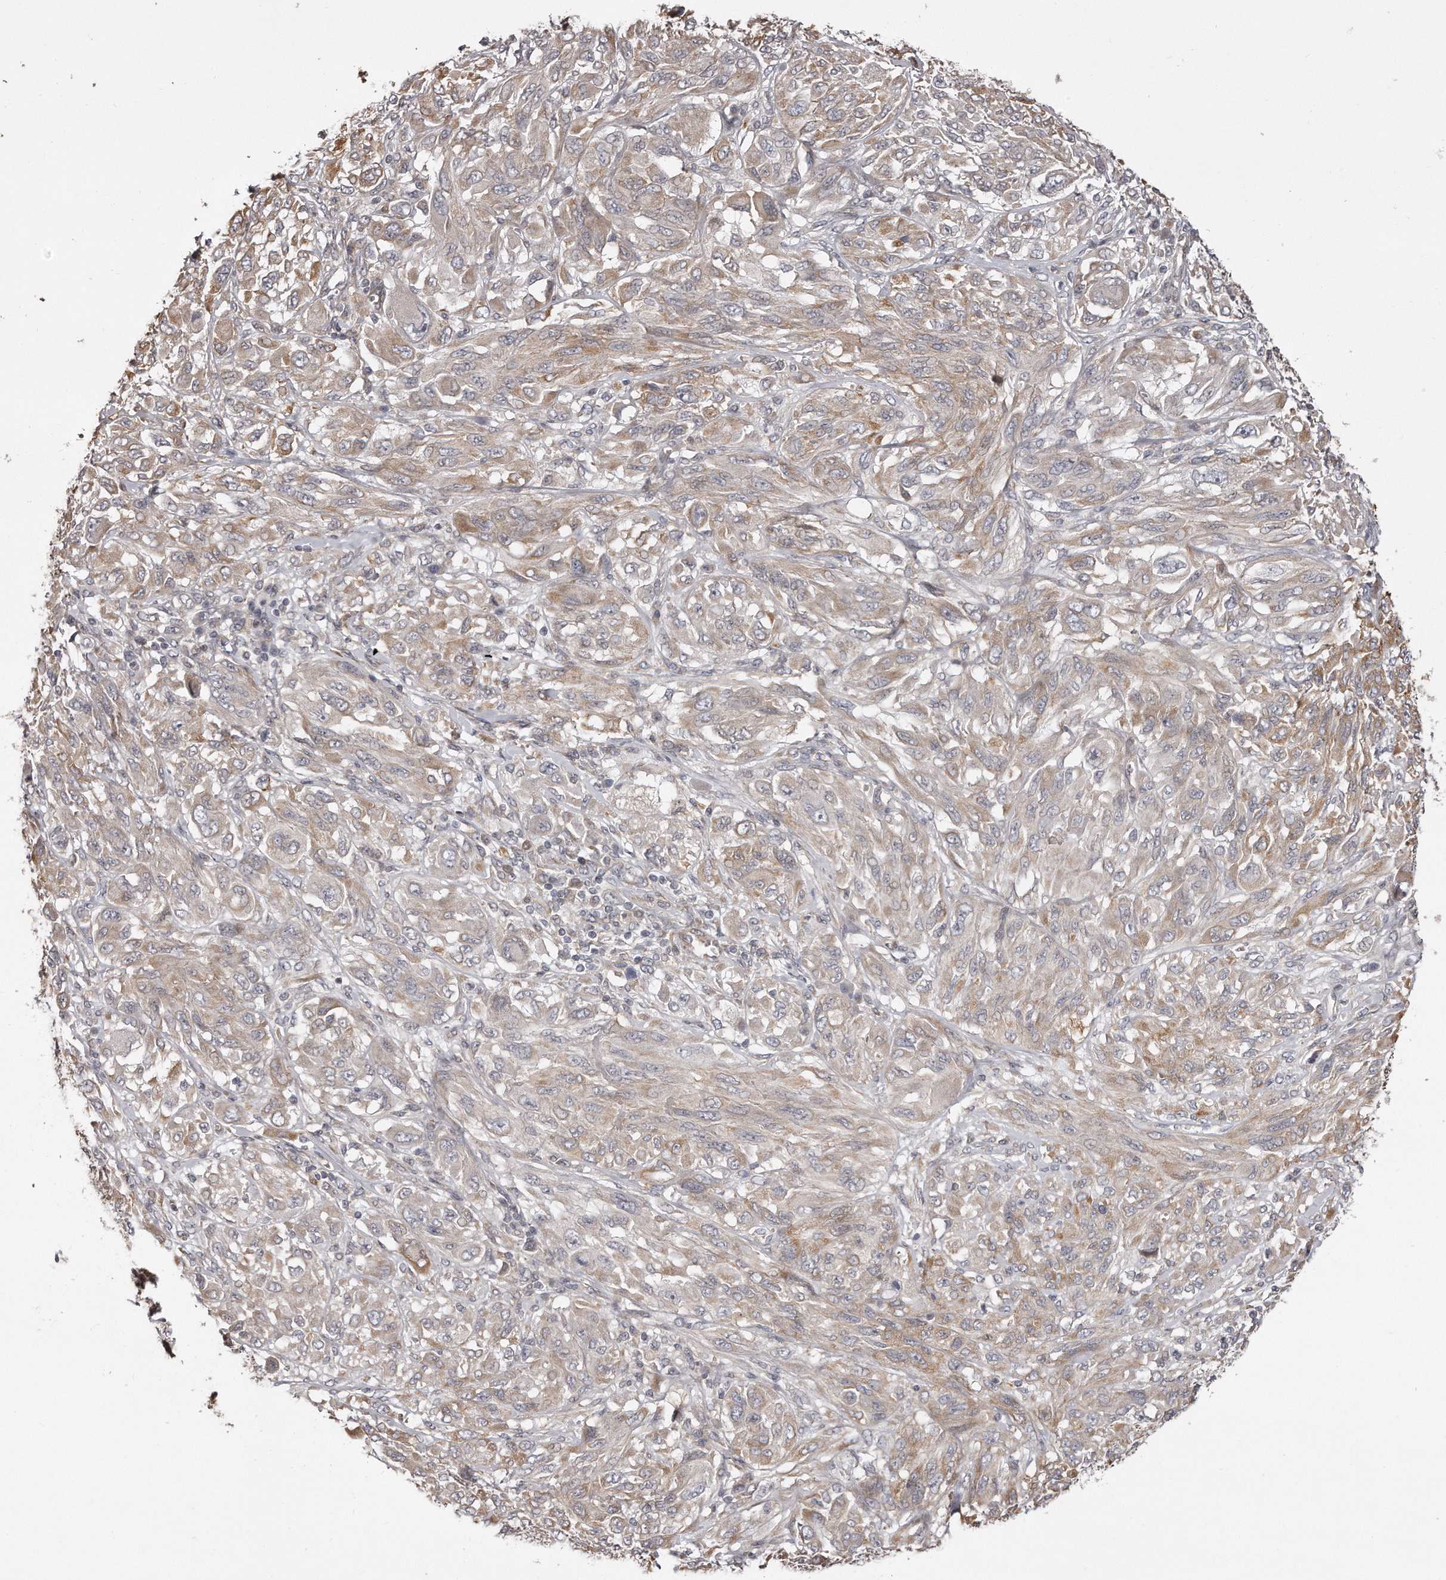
{"staining": {"intensity": "weak", "quantity": ">75%", "location": "cytoplasmic/membranous"}, "tissue": "melanoma", "cell_type": "Tumor cells", "image_type": "cancer", "snomed": [{"axis": "morphology", "description": "Malignant melanoma, NOS"}, {"axis": "topography", "description": "Skin"}], "caption": "Immunohistochemistry (IHC) micrograph of neoplastic tissue: melanoma stained using IHC displays low levels of weak protein expression localized specifically in the cytoplasmic/membranous of tumor cells, appearing as a cytoplasmic/membranous brown color.", "gene": "TRAPPC14", "patient": {"sex": "female", "age": 91}}